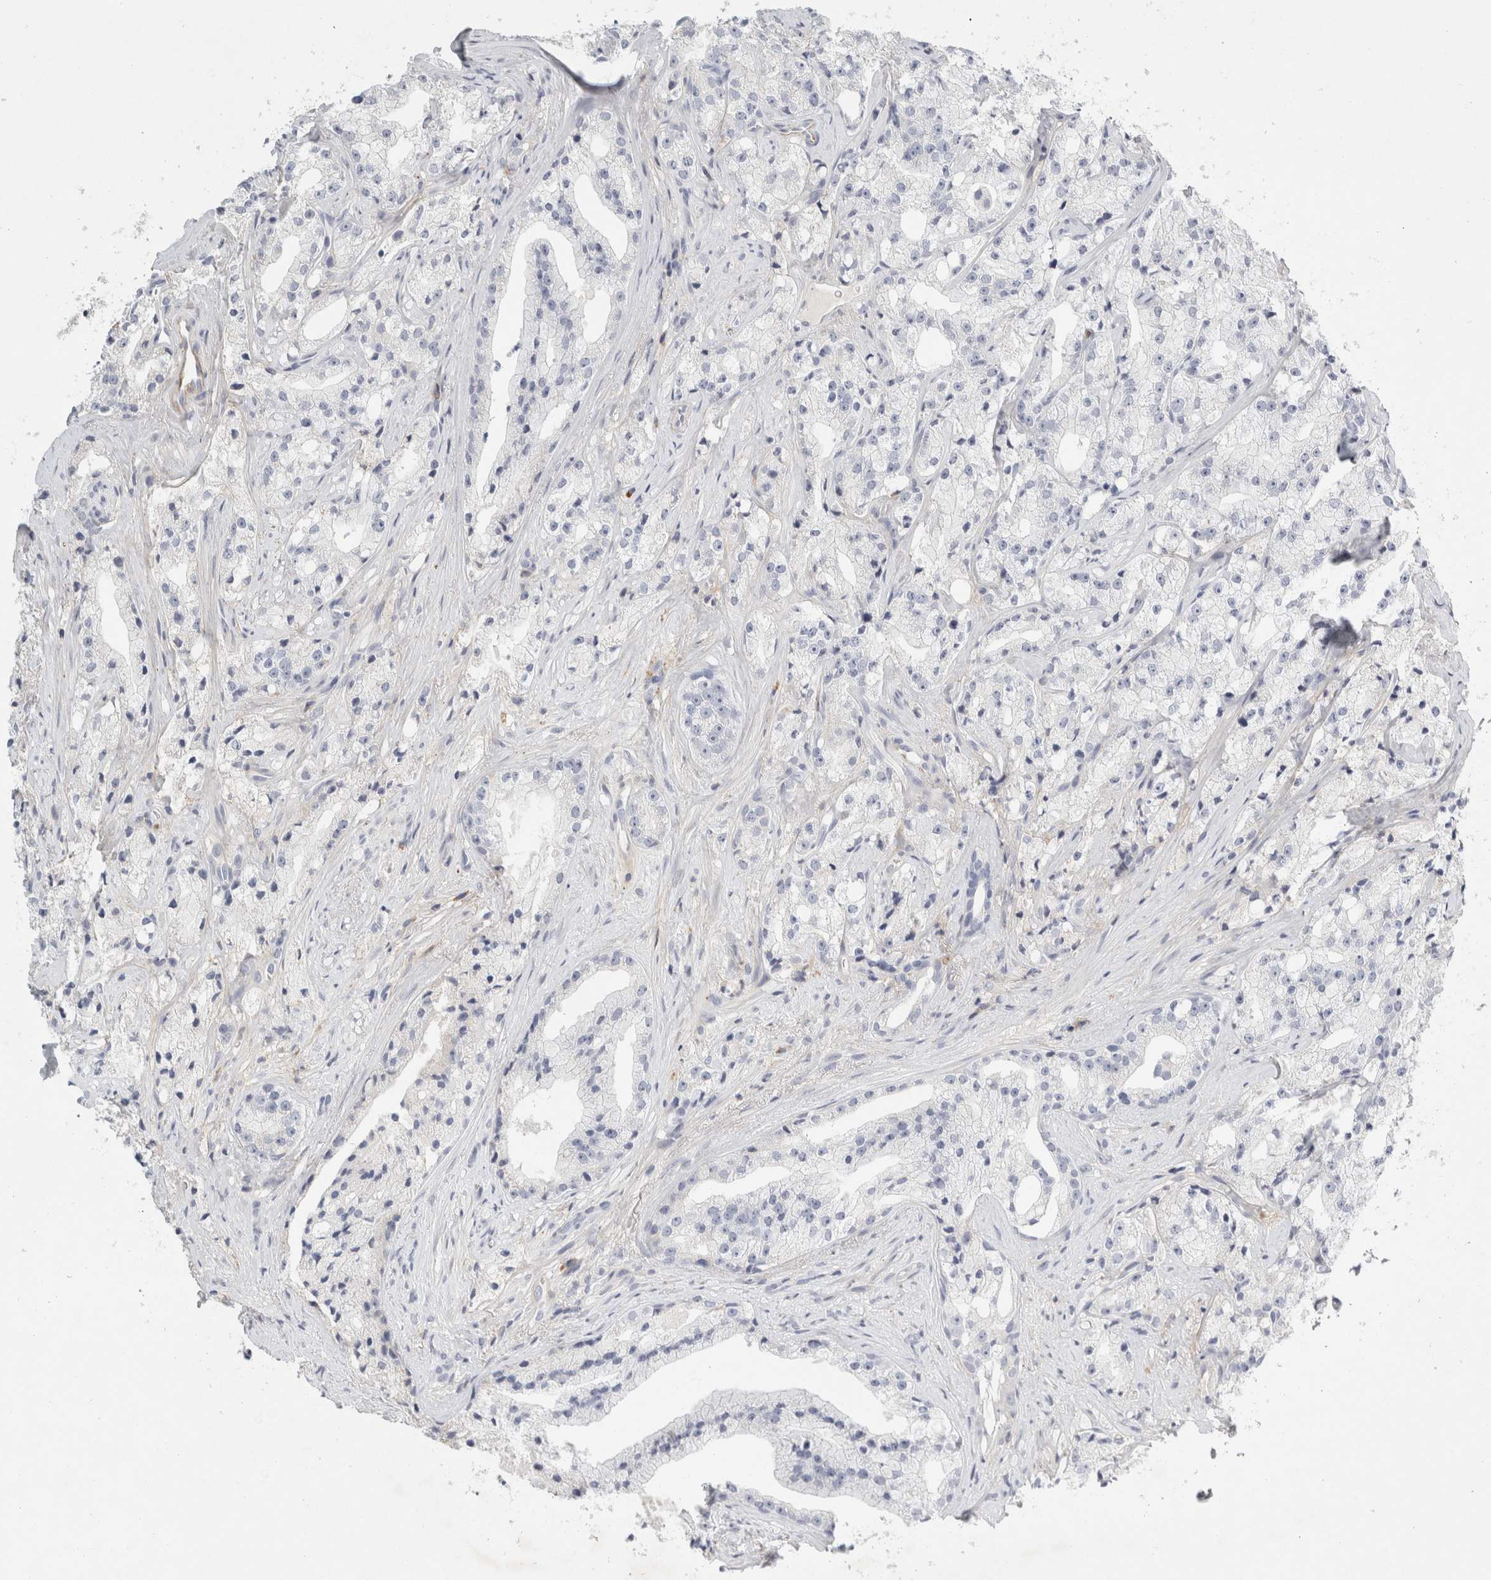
{"staining": {"intensity": "negative", "quantity": "none", "location": "none"}, "tissue": "prostate cancer", "cell_type": "Tumor cells", "image_type": "cancer", "snomed": [{"axis": "morphology", "description": "Adenocarcinoma, High grade"}, {"axis": "topography", "description": "Prostate"}], "caption": "Tumor cells are negative for brown protein staining in prostate cancer (high-grade adenocarcinoma).", "gene": "FGL2", "patient": {"sex": "male", "age": 64}}